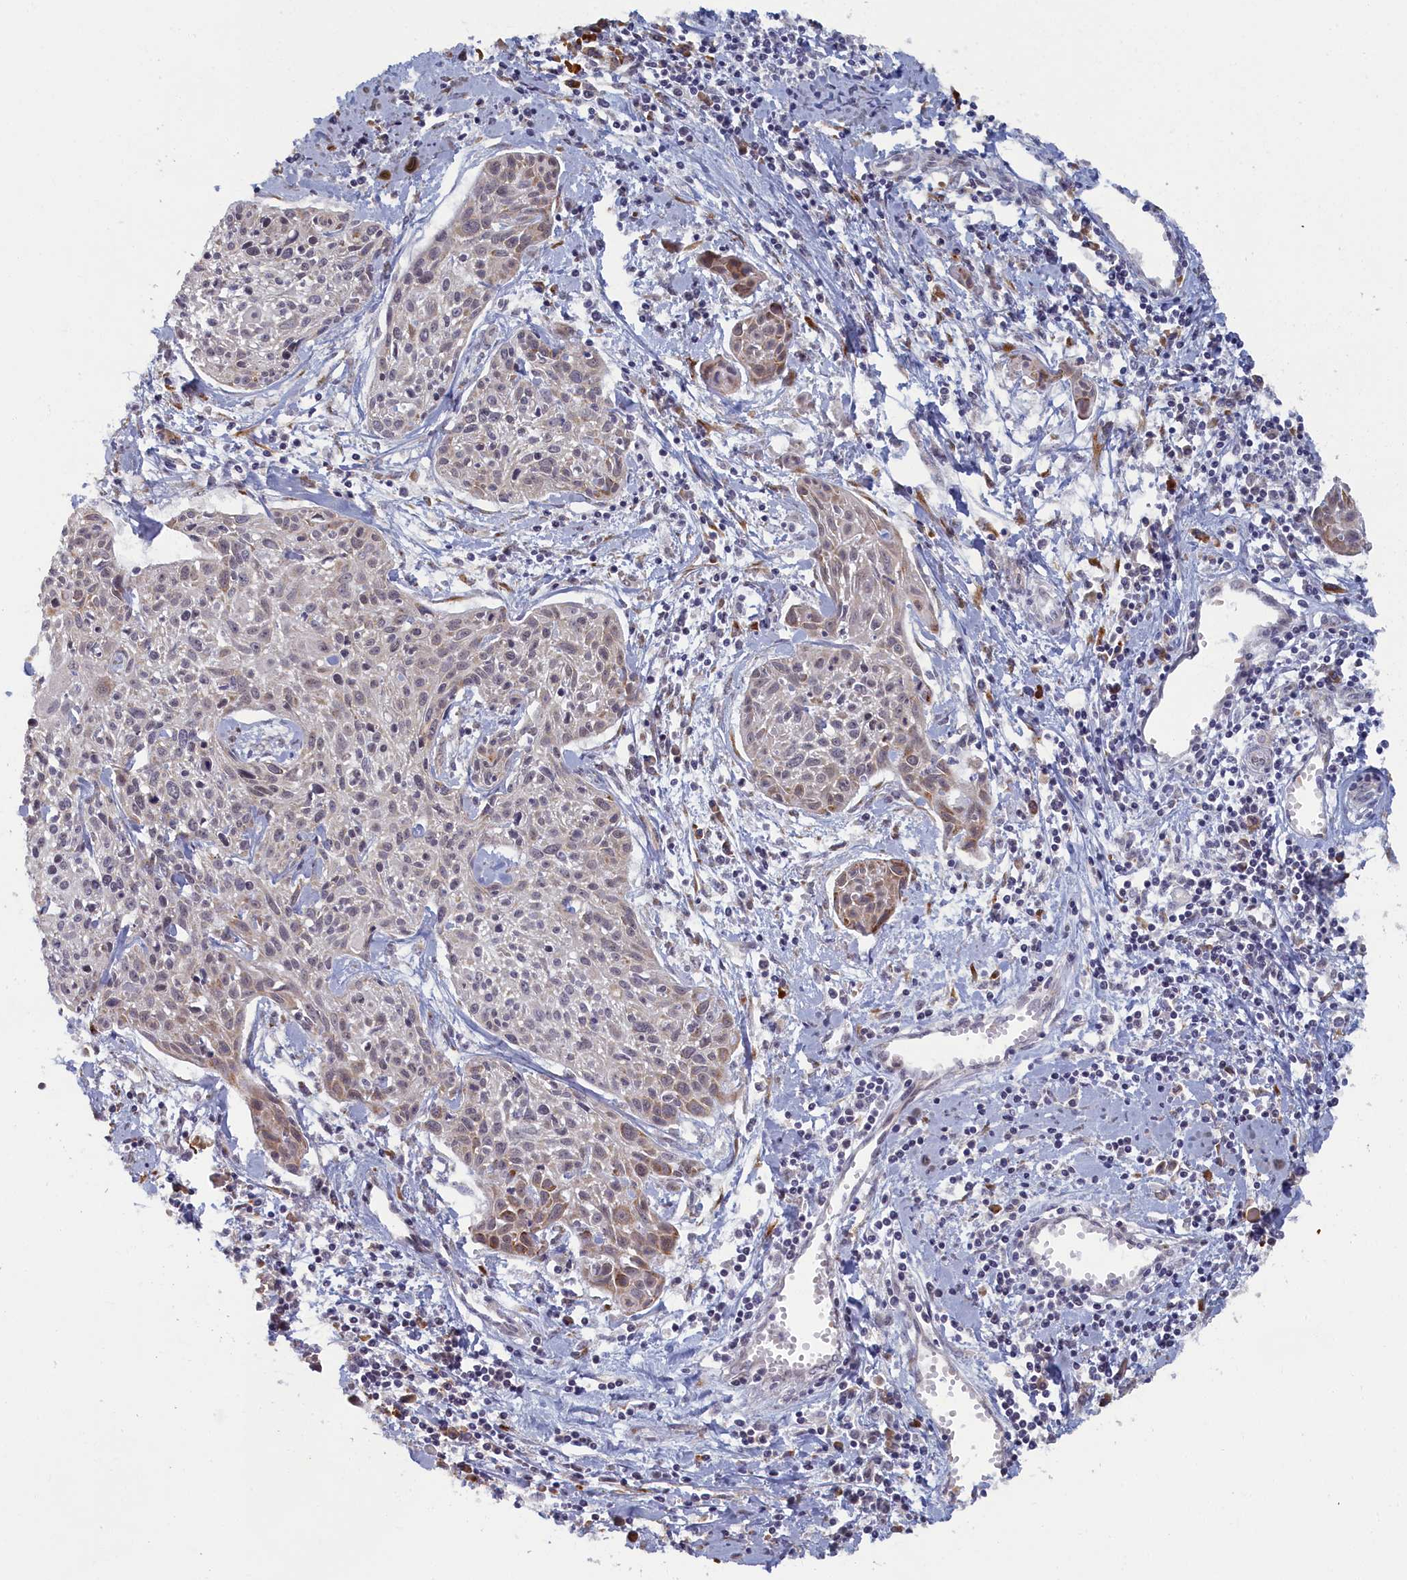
{"staining": {"intensity": "weak", "quantity": "<25%", "location": "nuclear"}, "tissue": "cervical cancer", "cell_type": "Tumor cells", "image_type": "cancer", "snomed": [{"axis": "morphology", "description": "Squamous cell carcinoma, NOS"}, {"axis": "topography", "description": "Cervix"}], "caption": "High power microscopy micrograph of an immunohistochemistry micrograph of cervical cancer (squamous cell carcinoma), revealing no significant expression in tumor cells. The staining was performed using DAB to visualize the protein expression in brown, while the nuclei were stained in blue with hematoxylin (Magnification: 20x).", "gene": "DNAJC17", "patient": {"sex": "female", "age": 51}}